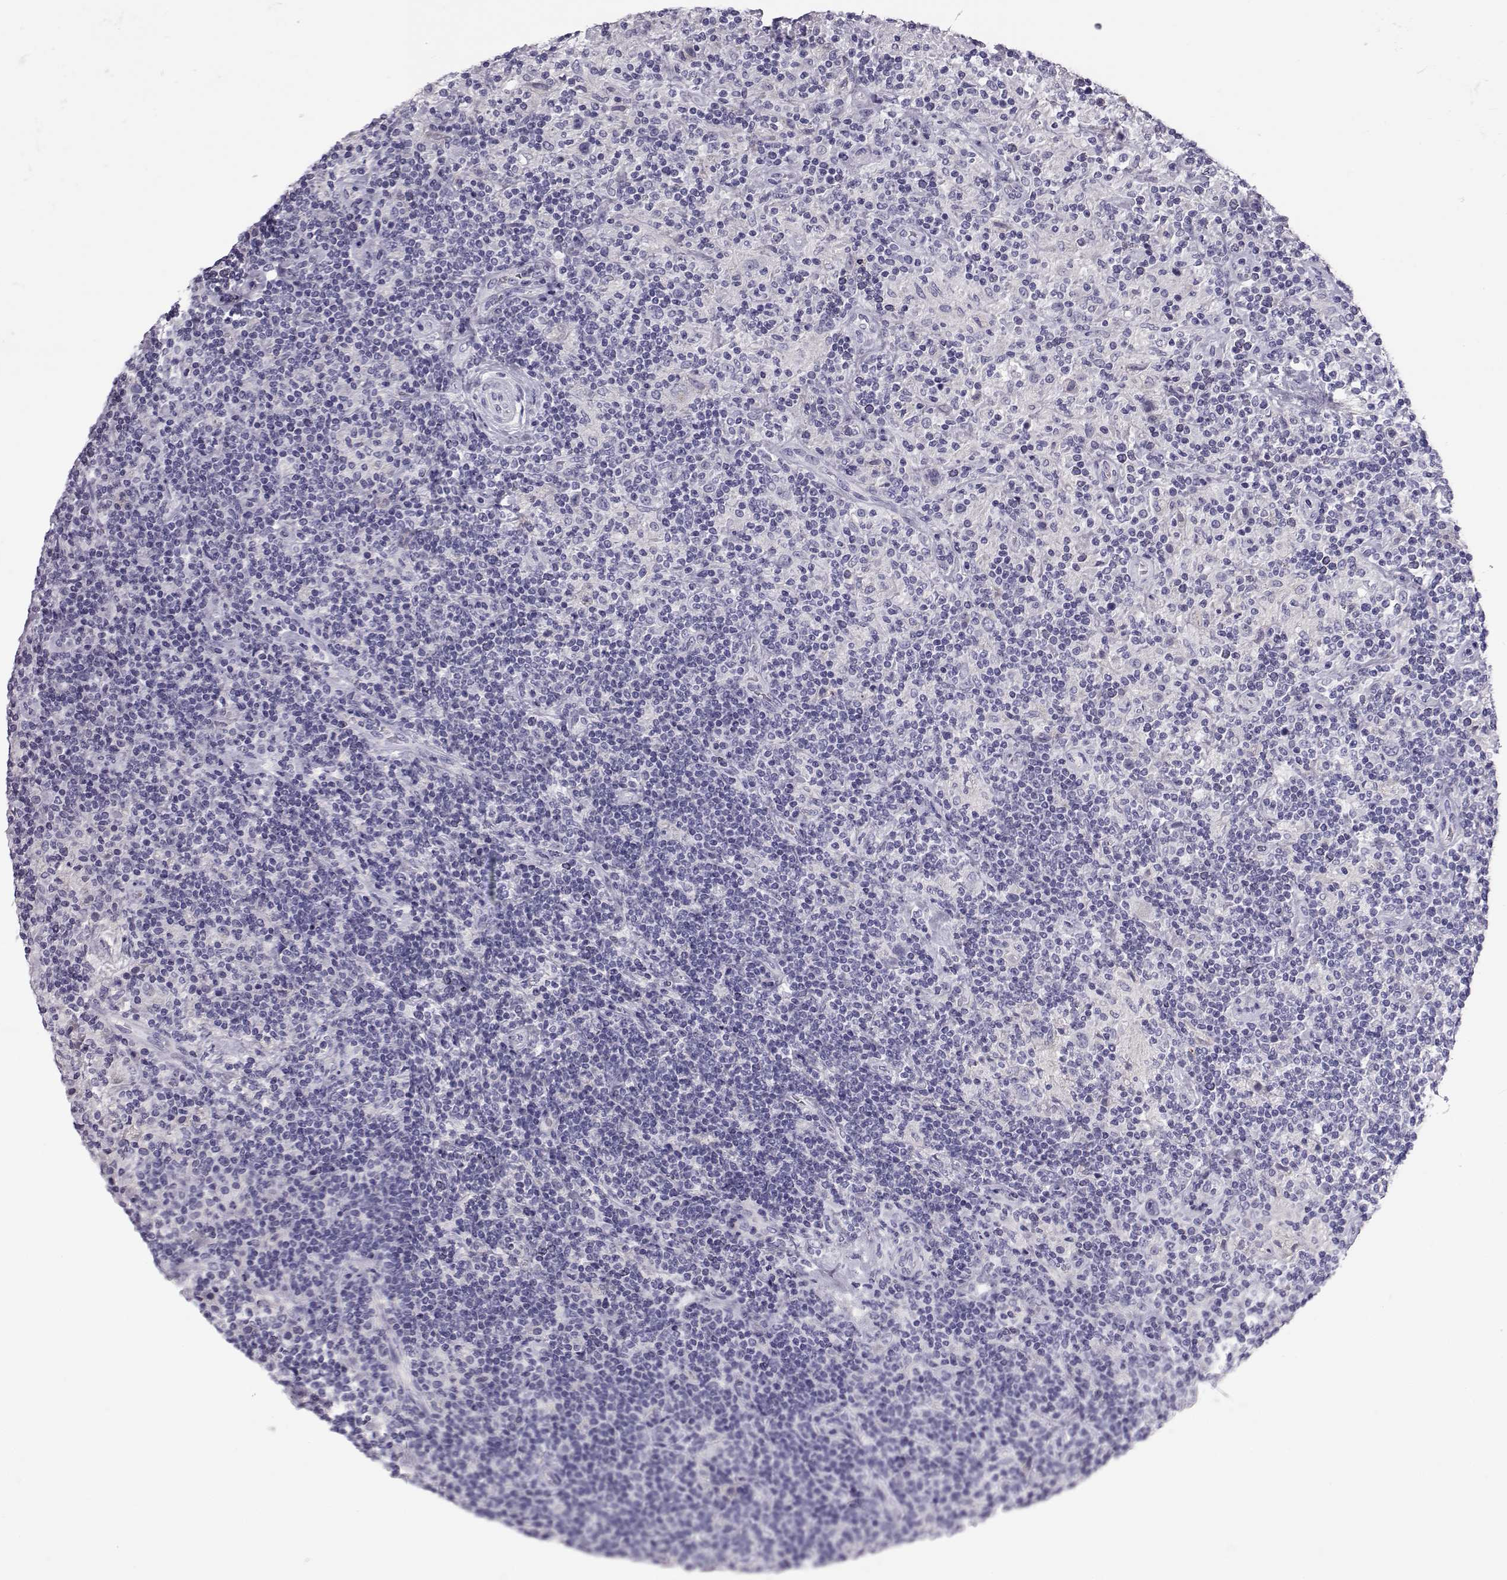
{"staining": {"intensity": "negative", "quantity": "none", "location": "none"}, "tissue": "lymphoma", "cell_type": "Tumor cells", "image_type": "cancer", "snomed": [{"axis": "morphology", "description": "Hodgkin's disease, NOS"}, {"axis": "topography", "description": "Lymph node"}], "caption": "A histopathology image of lymphoma stained for a protein displays no brown staining in tumor cells.", "gene": "GPR26", "patient": {"sex": "male", "age": 70}}